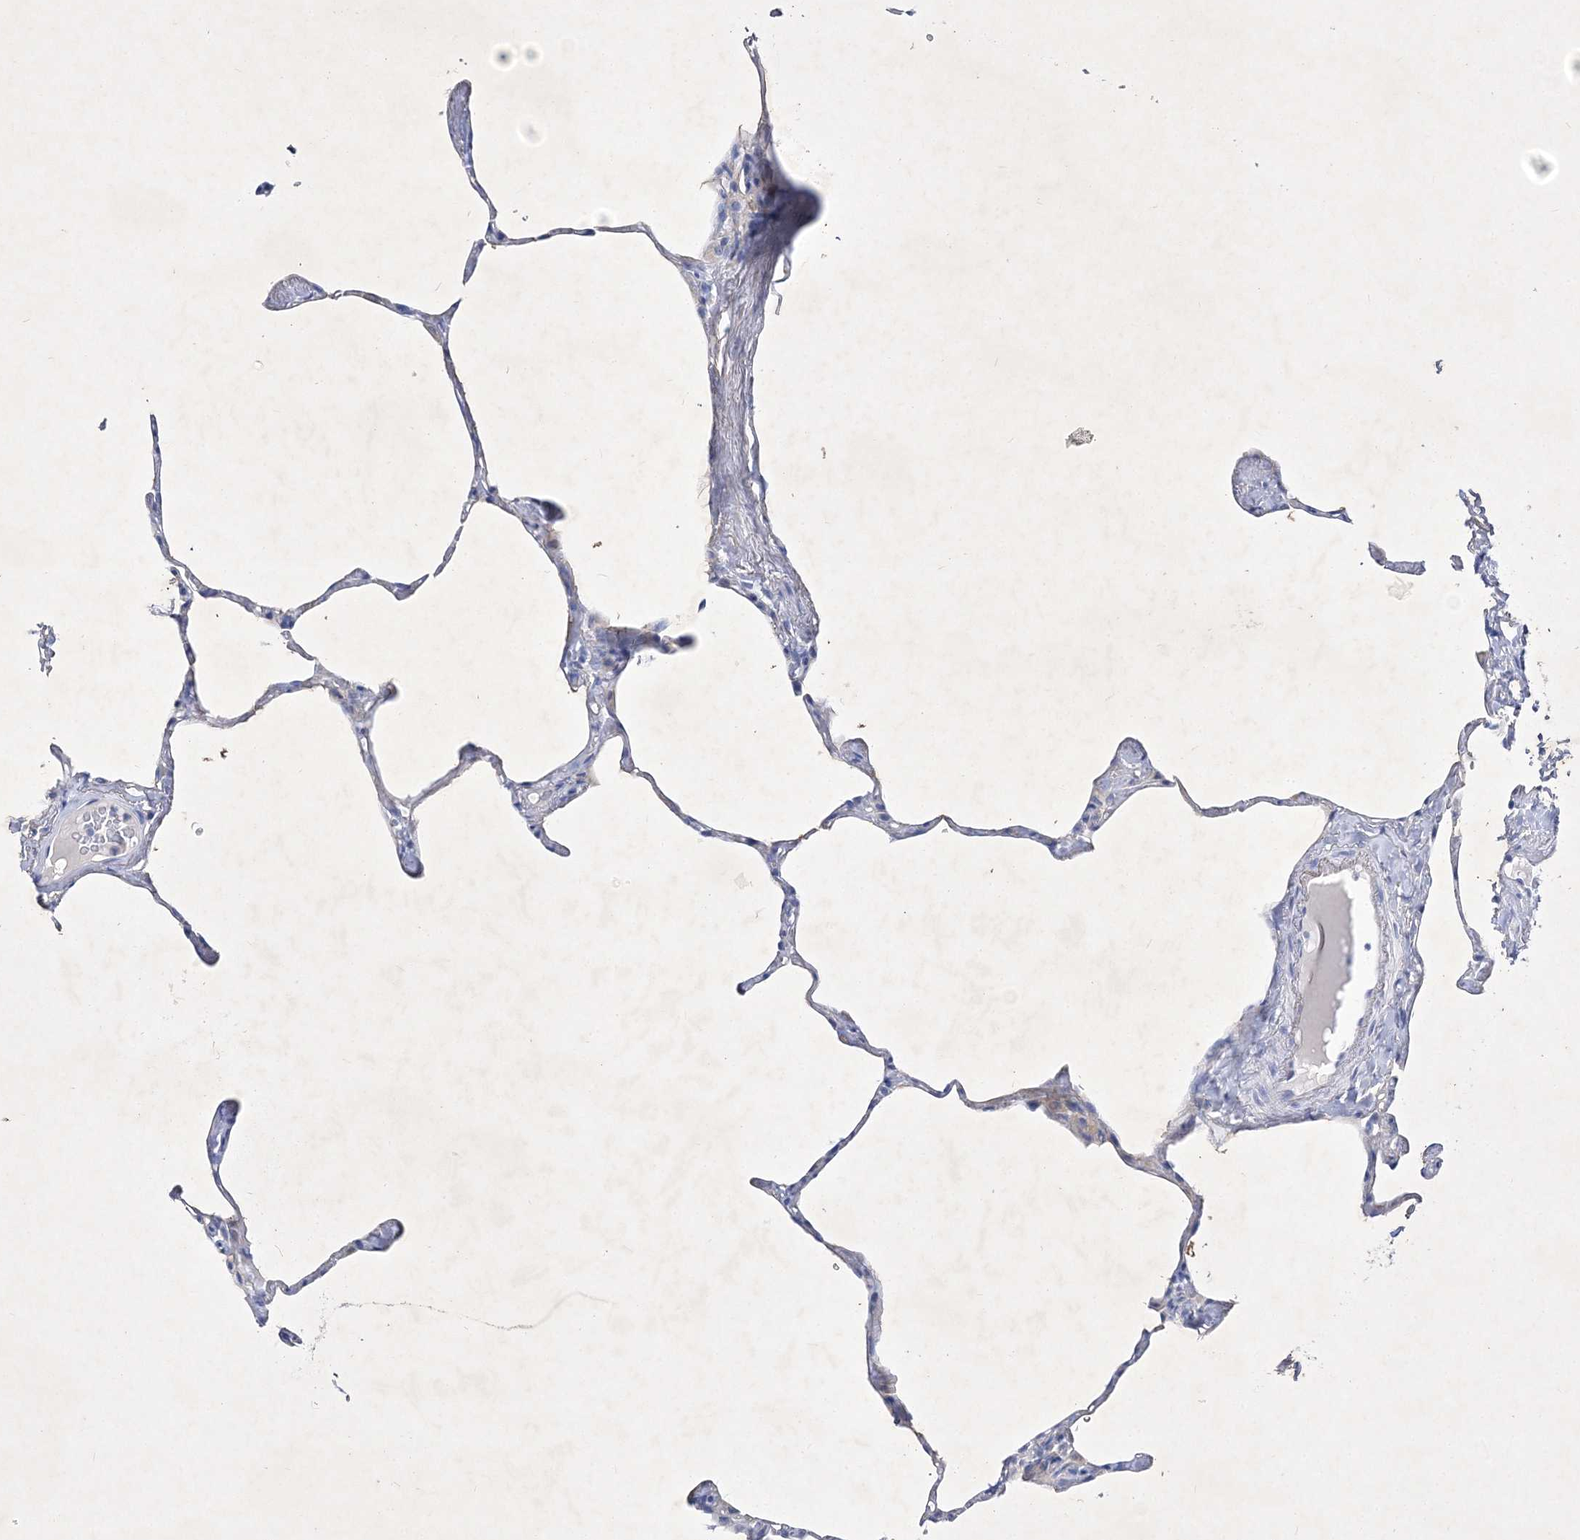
{"staining": {"intensity": "negative", "quantity": "none", "location": "none"}, "tissue": "lung", "cell_type": "Alveolar cells", "image_type": "normal", "snomed": [{"axis": "morphology", "description": "Normal tissue, NOS"}, {"axis": "topography", "description": "Lung"}], "caption": "An immunohistochemistry (IHC) micrograph of unremarkable lung is shown. There is no staining in alveolar cells of lung. (DAB immunohistochemistry visualized using brightfield microscopy, high magnification).", "gene": "GPN1", "patient": {"sex": "male", "age": 65}}